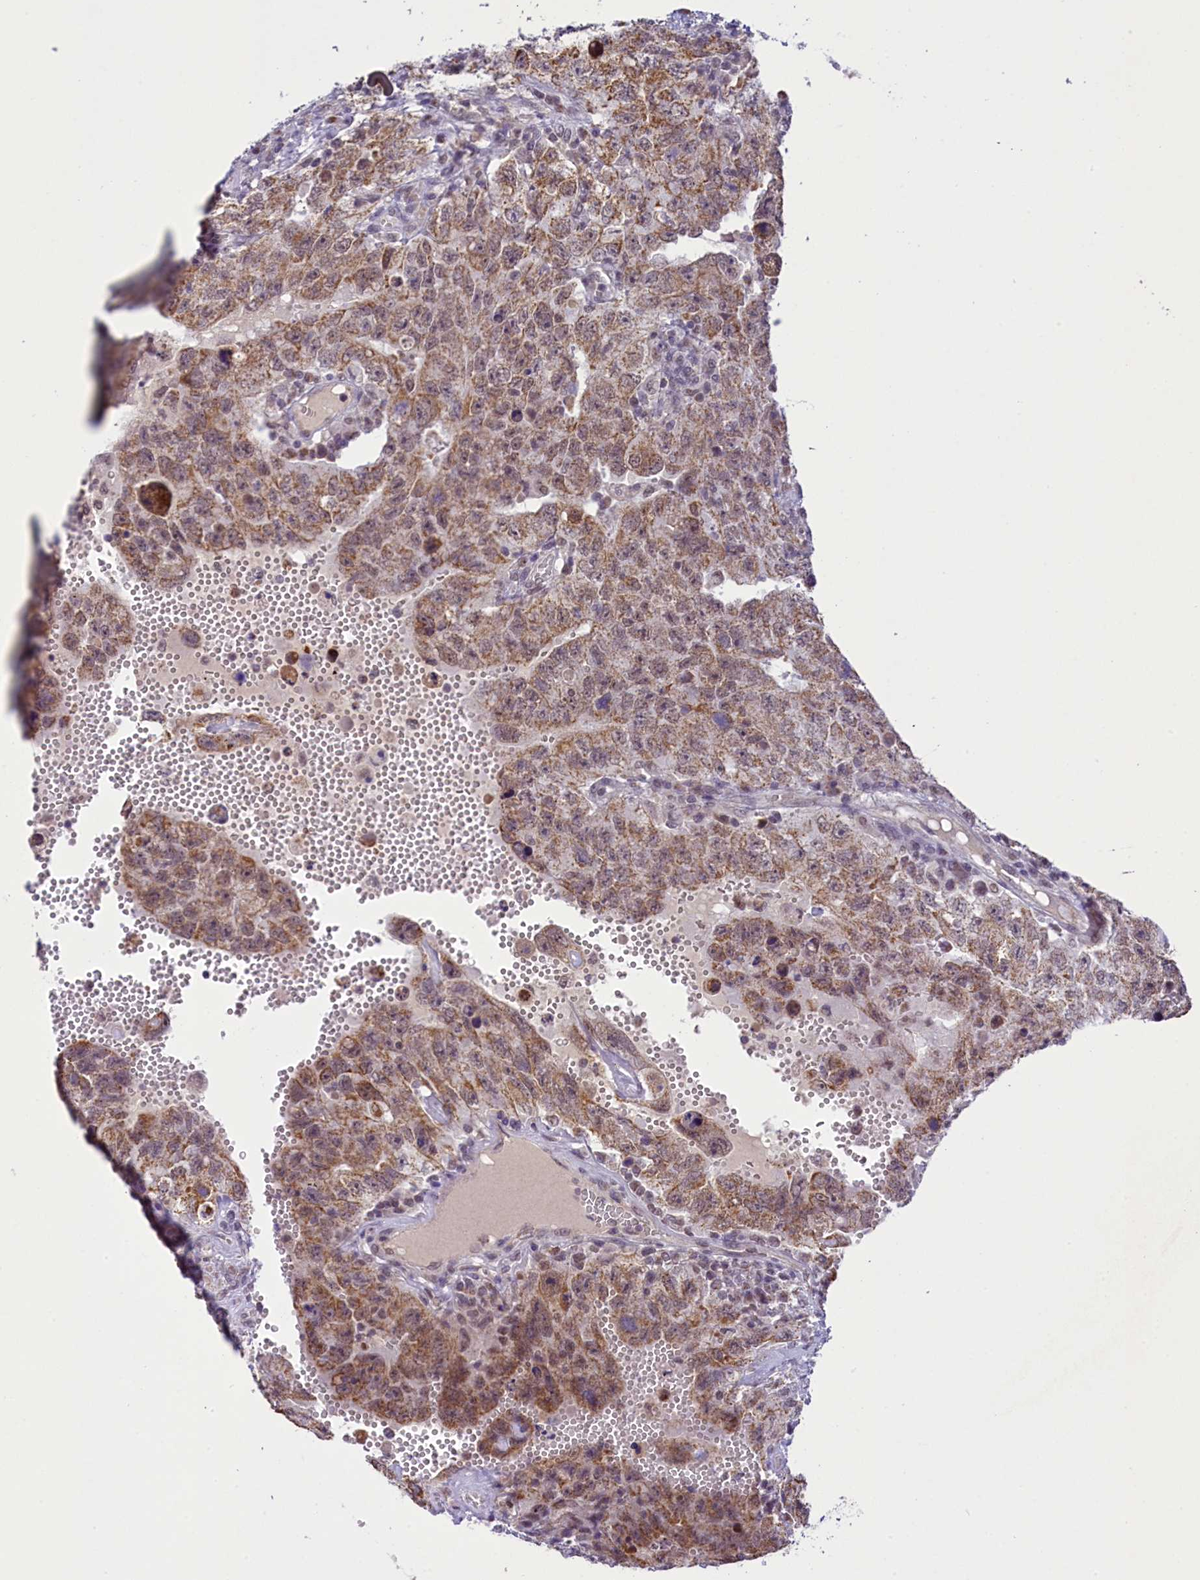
{"staining": {"intensity": "moderate", "quantity": ">75%", "location": "cytoplasmic/membranous,nuclear"}, "tissue": "testis cancer", "cell_type": "Tumor cells", "image_type": "cancer", "snomed": [{"axis": "morphology", "description": "Carcinoma, Embryonal, NOS"}, {"axis": "topography", "description": "Testis"}], "caption": "Testis cancer stained with DAB (3,3'-diaminobenzidine) immunohistochemistry (IHC) shows medium levels of moderate cytoplasmic/membranous and nuclear expression in about >75% of tumor cells.", "gene": "PAF1", "patient": {"sex": "male", "age": 26}}